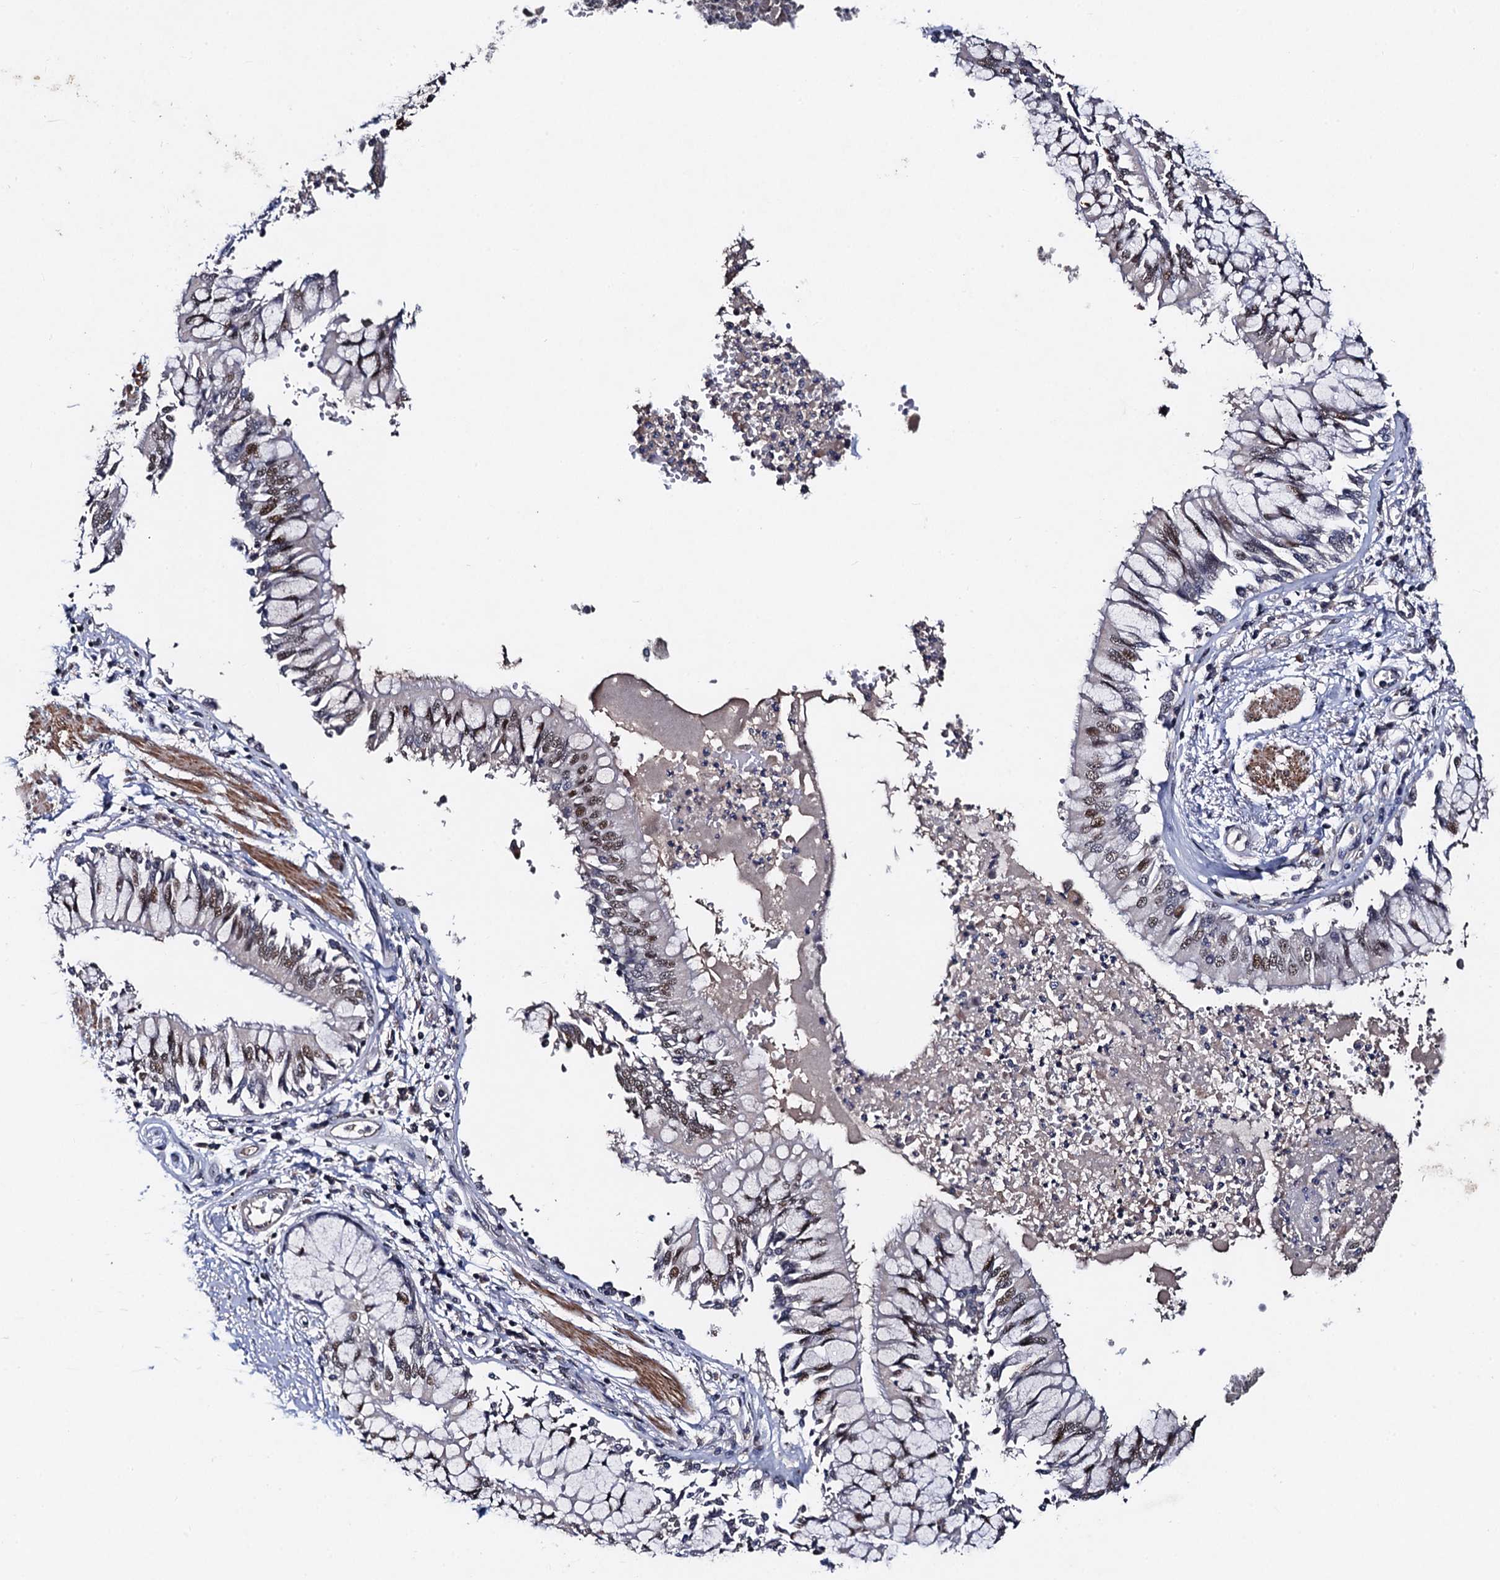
{"staining": {"intensity": "weak", "quantity": "25%-75%", "location": "cytoplasmic/membranous,nuclear"}, "tissue": "bronchus", "cell_type": "Respiratory epithelial cells", "image_type": "normal", "snomed": [{"axis": "morphology", "description": "Normal tissue, NOS"}, {"axis": "topography", "description": "Cartilage tissue"}, {"axis": "topography", "description": "Bronchus"}, {"axis": "topography", "description": "Lung"}], "caption": "Normal bronchus exhibits weak cytoplasmic/membranous,nuclear staining in about 25%-75% of respiratory epithelial cells The staining was performed using DAB (3,3'-diaminobenzidine) to visualize the protein expression in brown, while the nuclei were stained in blue with hematoxylin (Magnification: 20x)..", "gene": "PPTC7", "patient": {"sex": "female", "age": 49}}